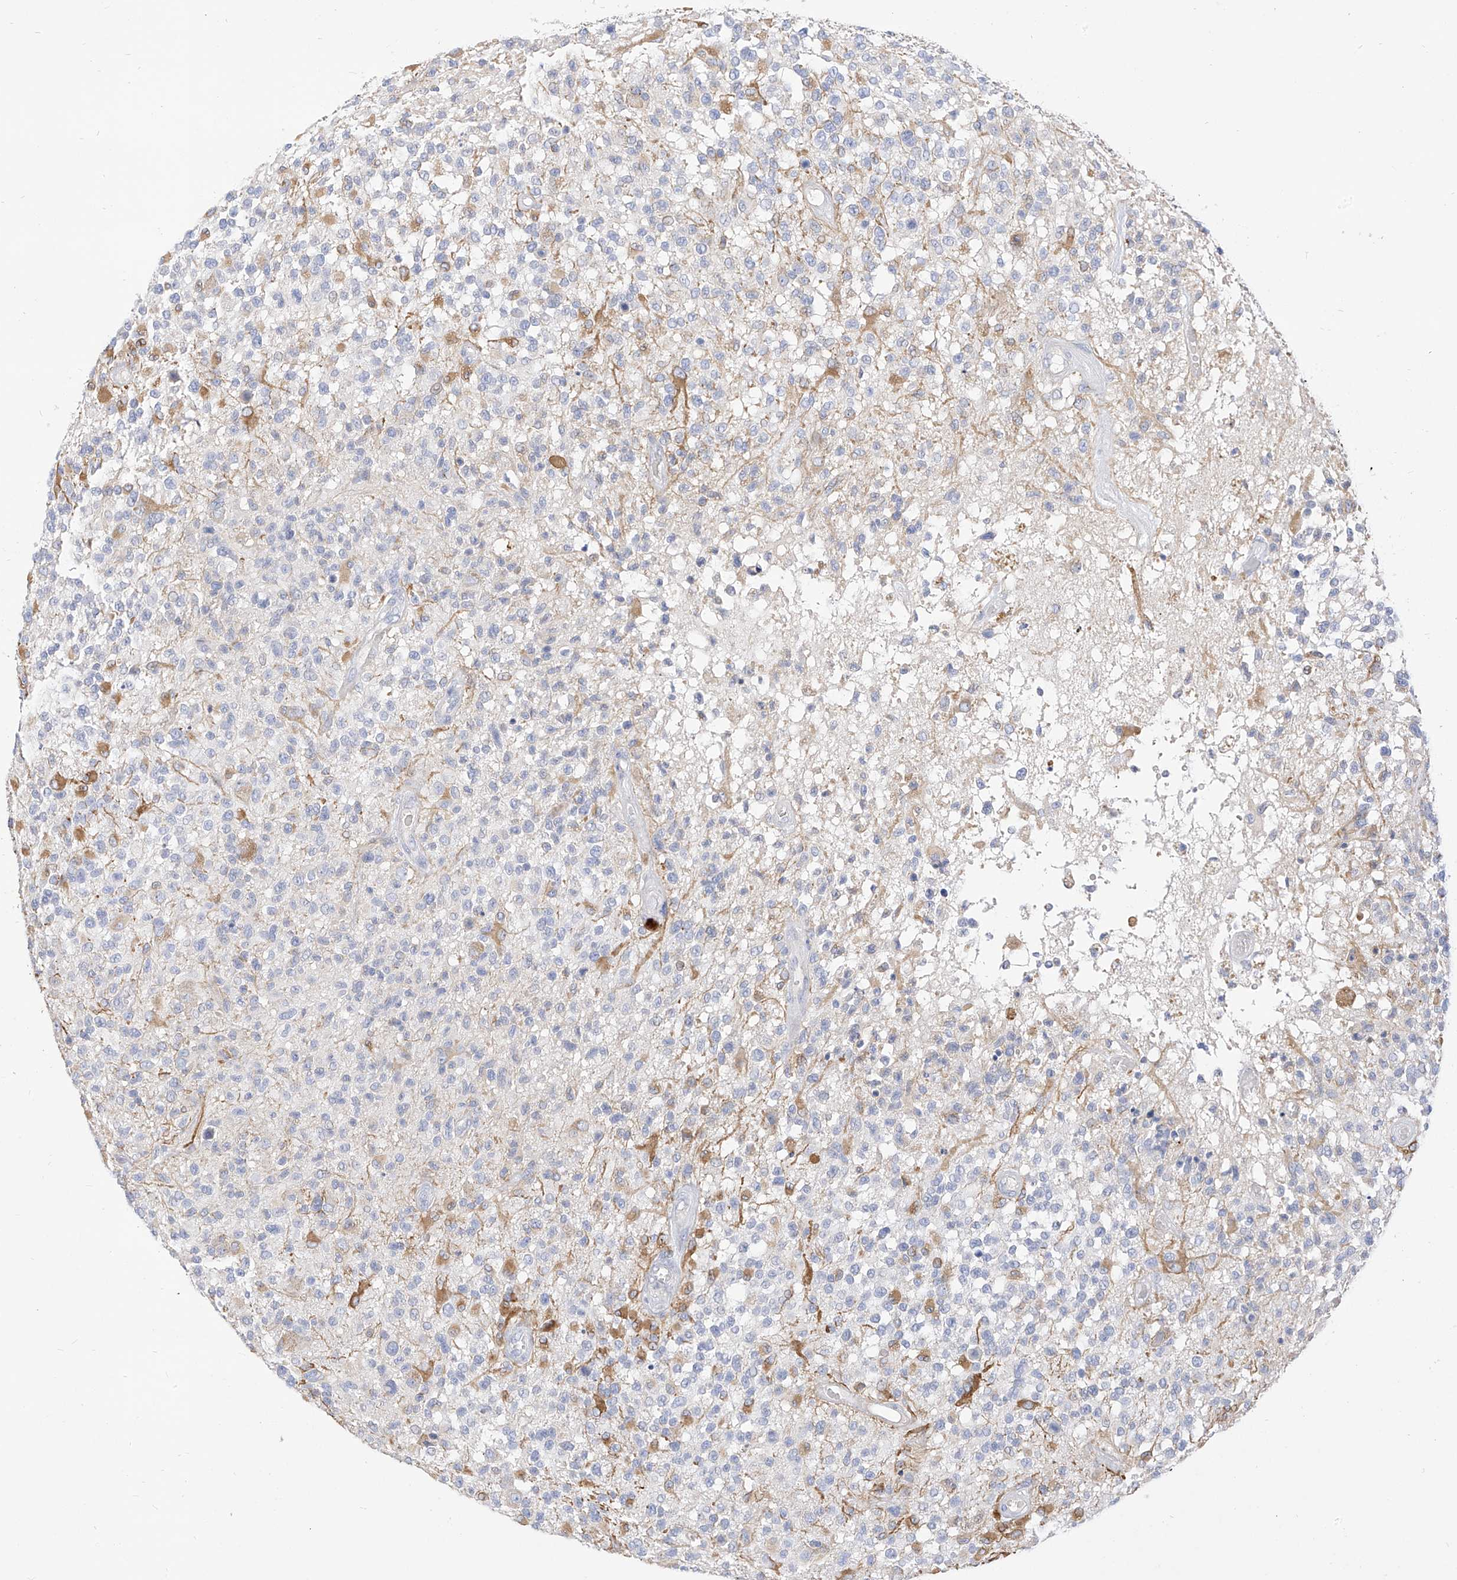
{"staining": {"intensity": "moderate", "quantity": "<25%", "location": "cytoplasmic/membranous"}, "tissue": "glioma", "cell_type": "Tumor cells", "image_type": "cancer", "snomed": [{"axis": "morphology", "description": "Glioma, malignant, High grade"}, {"axis": "morphology", "description": "Glioblastoma, NOS"}, {"axis": "topography", "description": "Brain"}], "caption": "Human malignant glioma (high-grade) stained with a protein marker exhibits moderate staining in tumor cells.", "gene": "RASA2", "patient": {"sex": "male", "age": 60}}